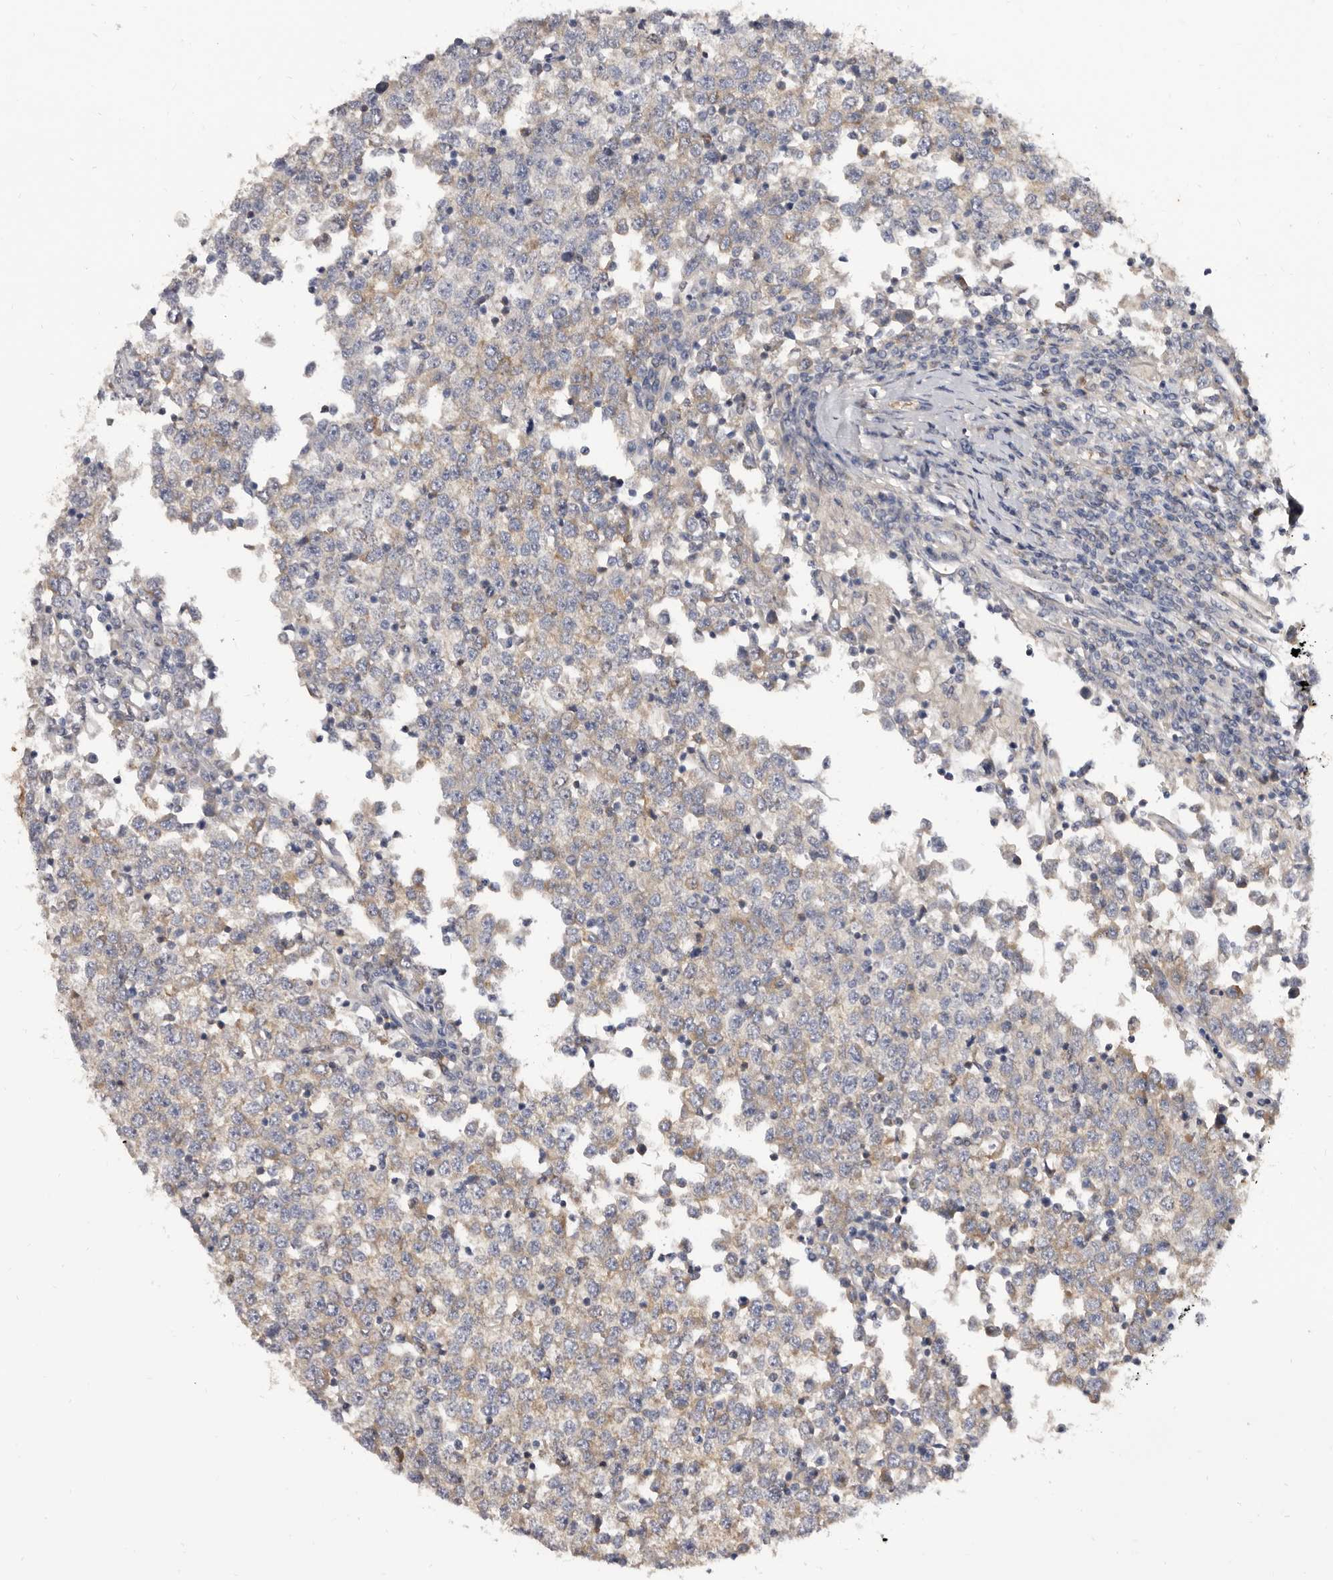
{"staining": {"intensity": "weak", "quantity": "25%-75%", "location": "cytoplasmic/membranous"}, "tissue": "testis cancer", "cell_type": "Tumor cells", "image_type": "cancer", "snomed": [{"axis": "morphology", "description": "Seminoma, NOS"}, {"axis": "topography", "description": "Testis"}], "caption": "Protein staining of testis cancer tissue reveals weak cytoplasmic/membranous expression in about 25%-75% of tumor cells. (DAB = brown stain, brightfield microscopy at high magnification).", "gene": "ADAMTS20", "patient": {"sex": "male", "age": 65}}